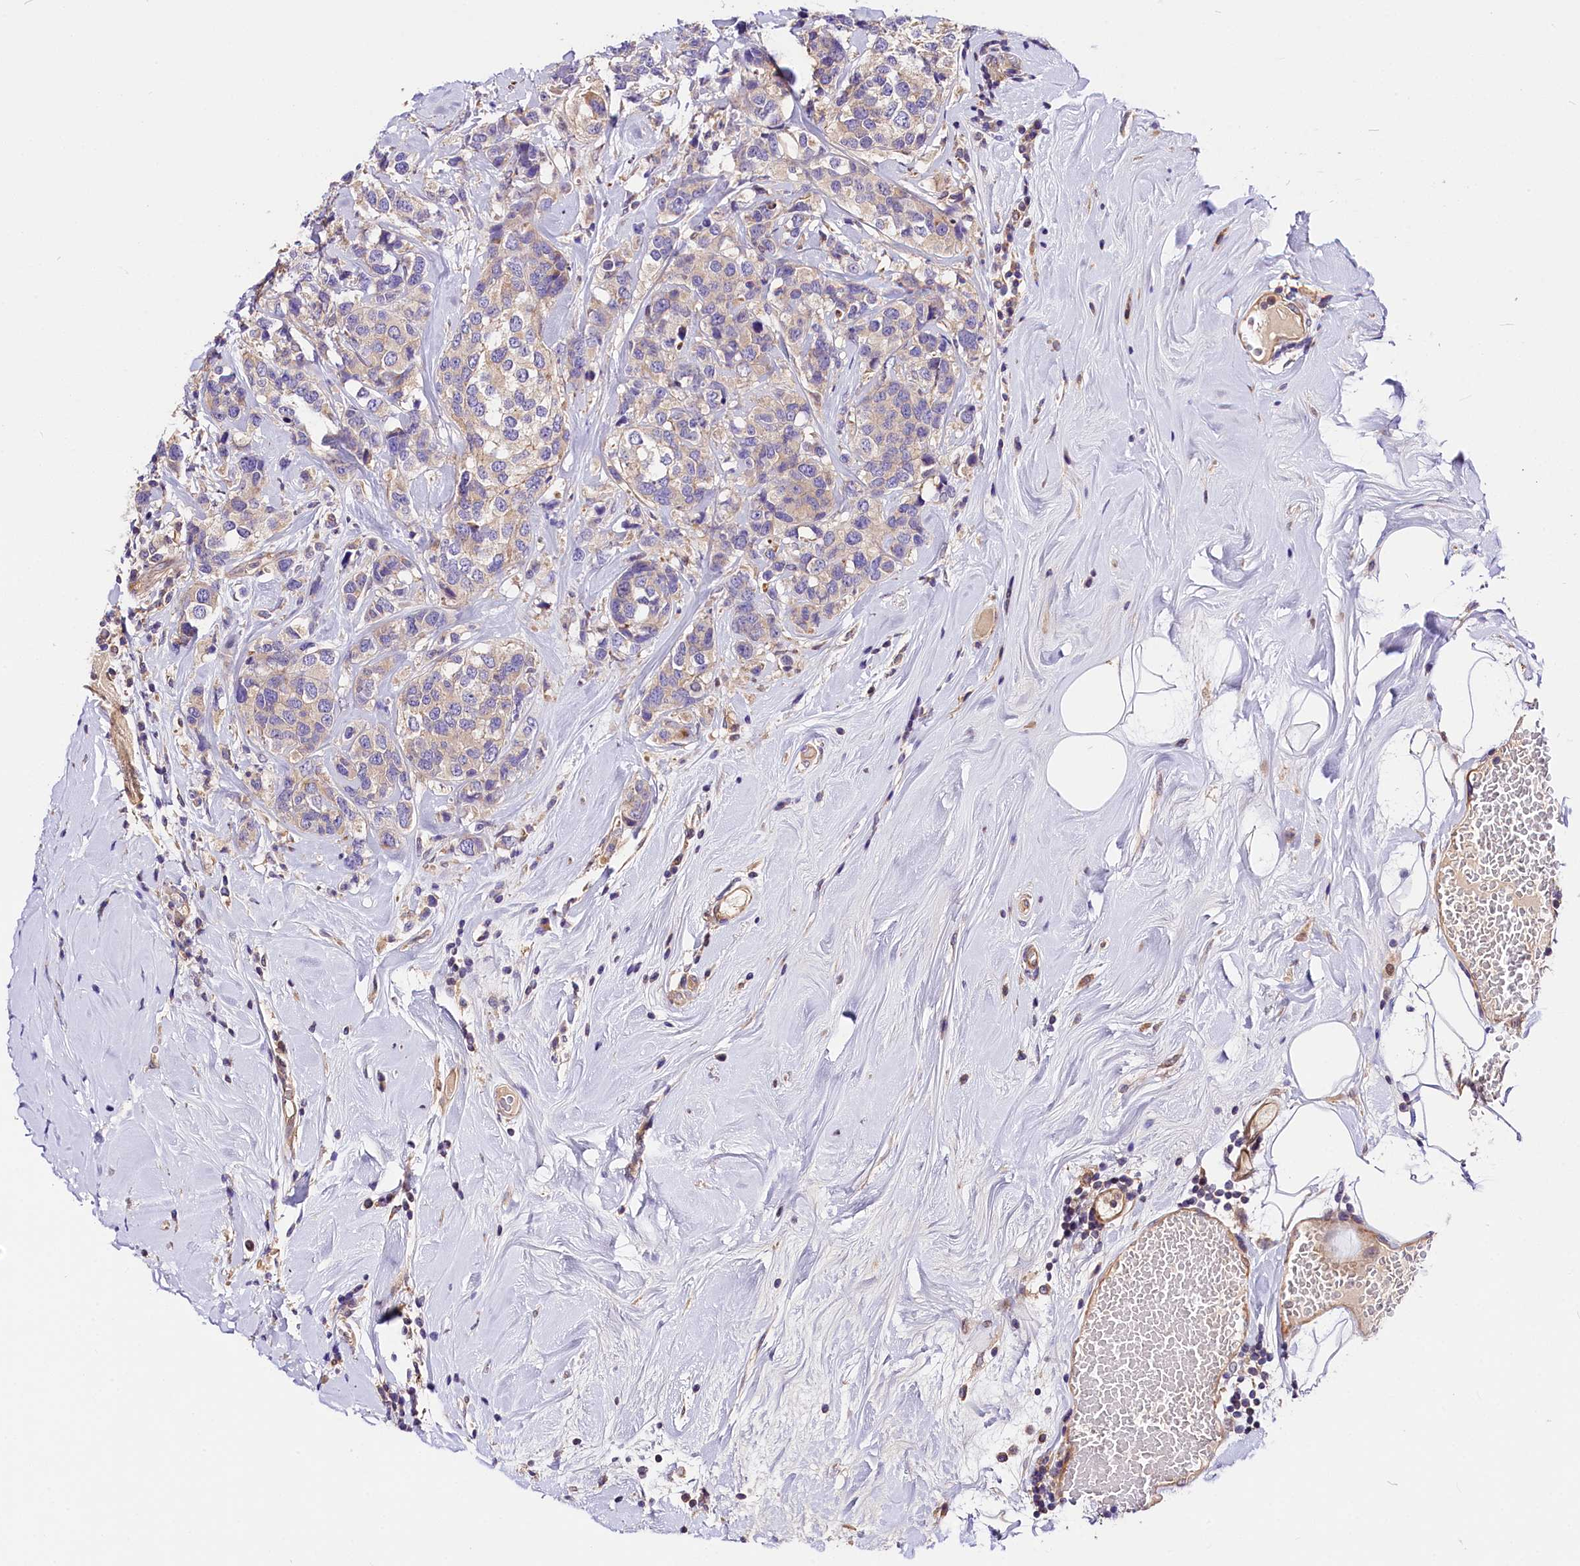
{"staining": {"intensity": "negative", "quantity": "none", "location": "none"}, "tissue": "breast cancer", "cell_type": "Tumor cells", "image_type": "cancer", "snomed": [{"axis": "morphology", "description": "Lobular carcinoma"}, {"axis": "topography", "description": "Breast"}], "caption": "The IHC image has no significant staining in tumor cells of breast lobular carcinoma tissue. (DAB immunohistochemistry (IHC), high magnification).", "gene": "ARMC6", "patient": {"sex": "female", "age": 59}}